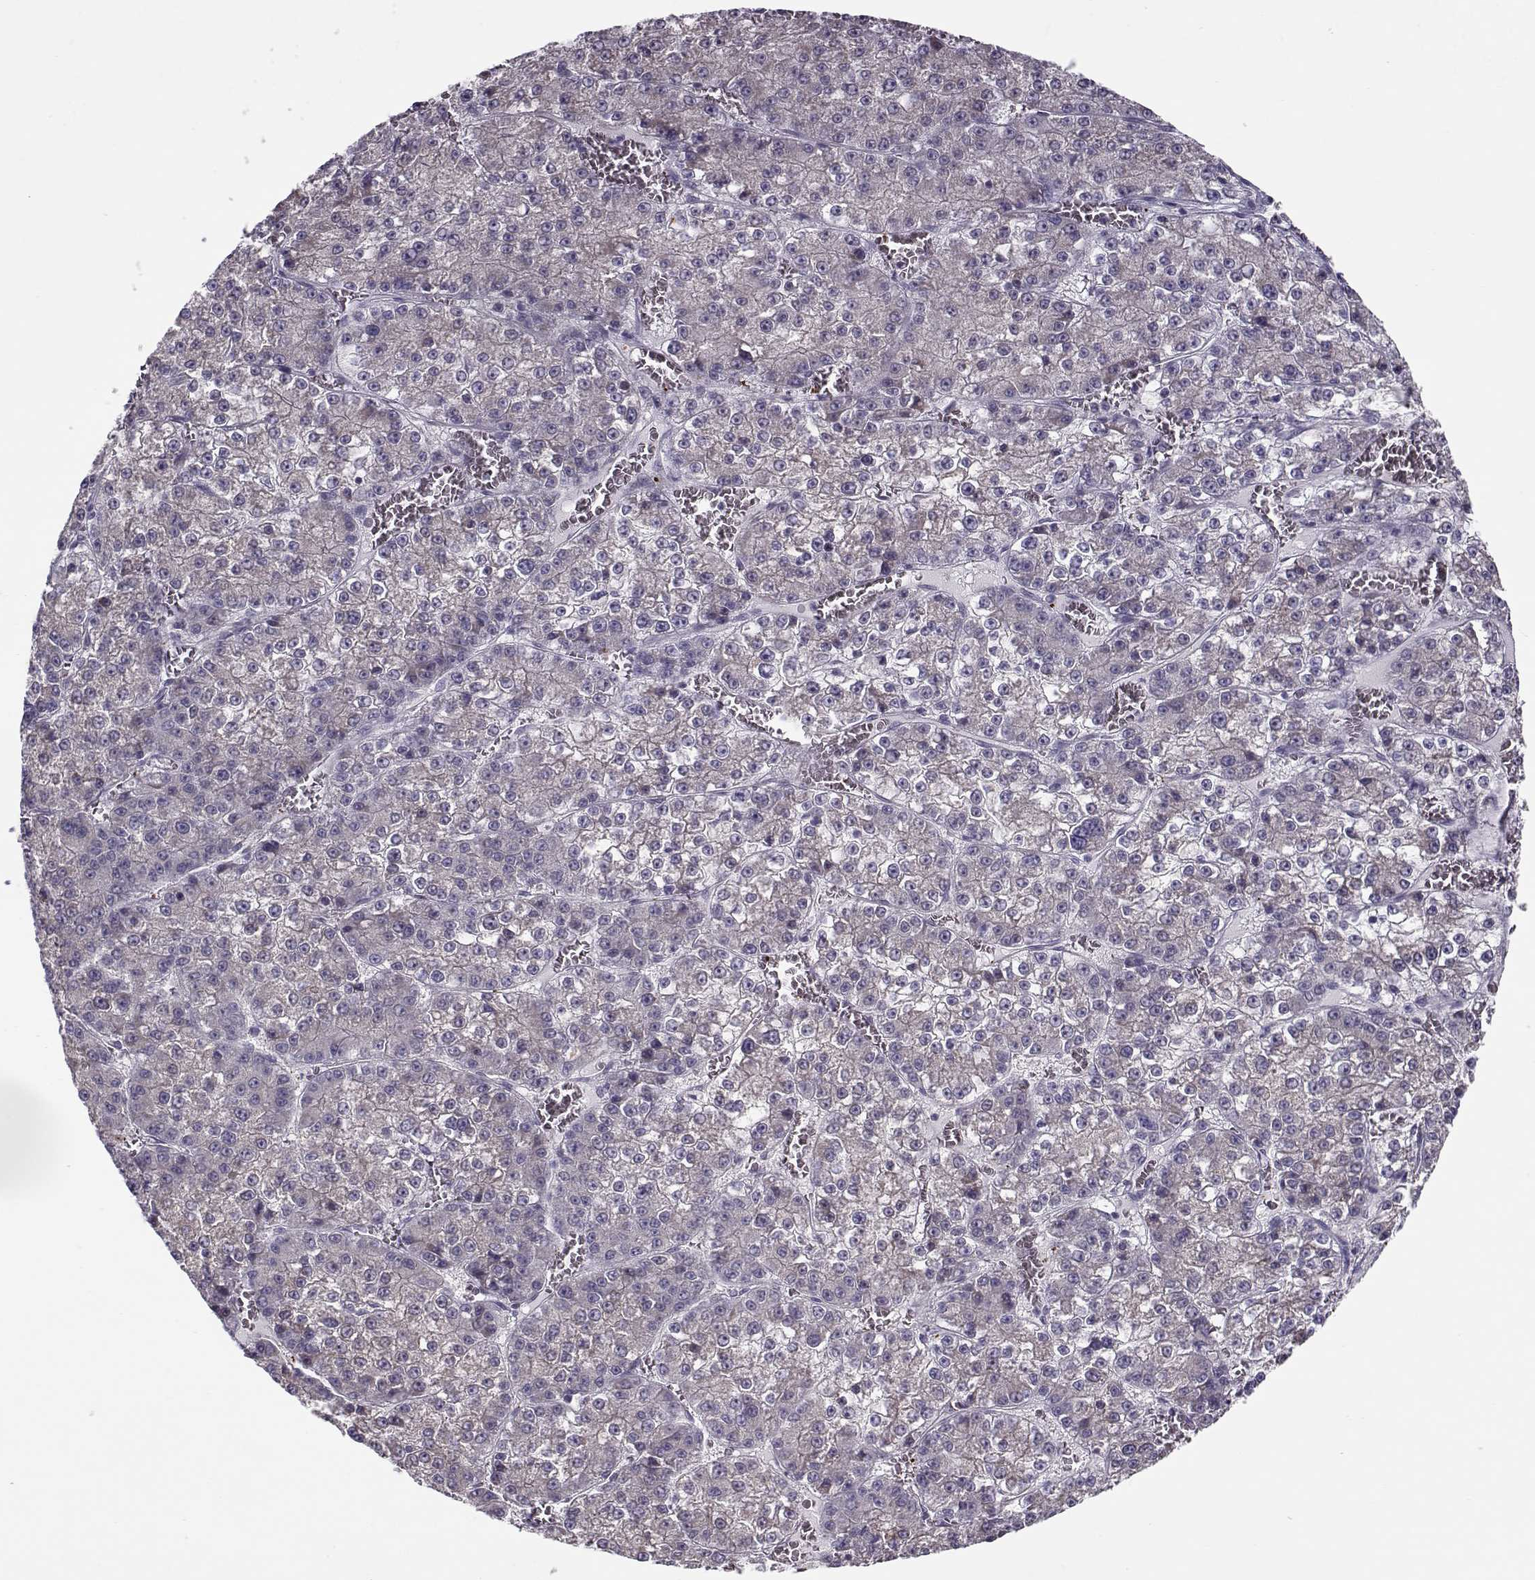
{"staining": {"intensity": "negative", "quantity": "none", "location": "none"}, "tissue": "liver cancer", "cell_type": "Tumor cells", "image_type": "cancer", "snomed": [{"axis": "morphology", "description": "Carcinoma, Hepatocellular, NOS"}, {"axis": "topography", "description": "Liver"}], "caption": "Liver cancer stained for a protein using immunohistochemistry shows no positivity tumor cells.", "gene": "KLF17", "patient": {"sex": "female", "age": 73}}